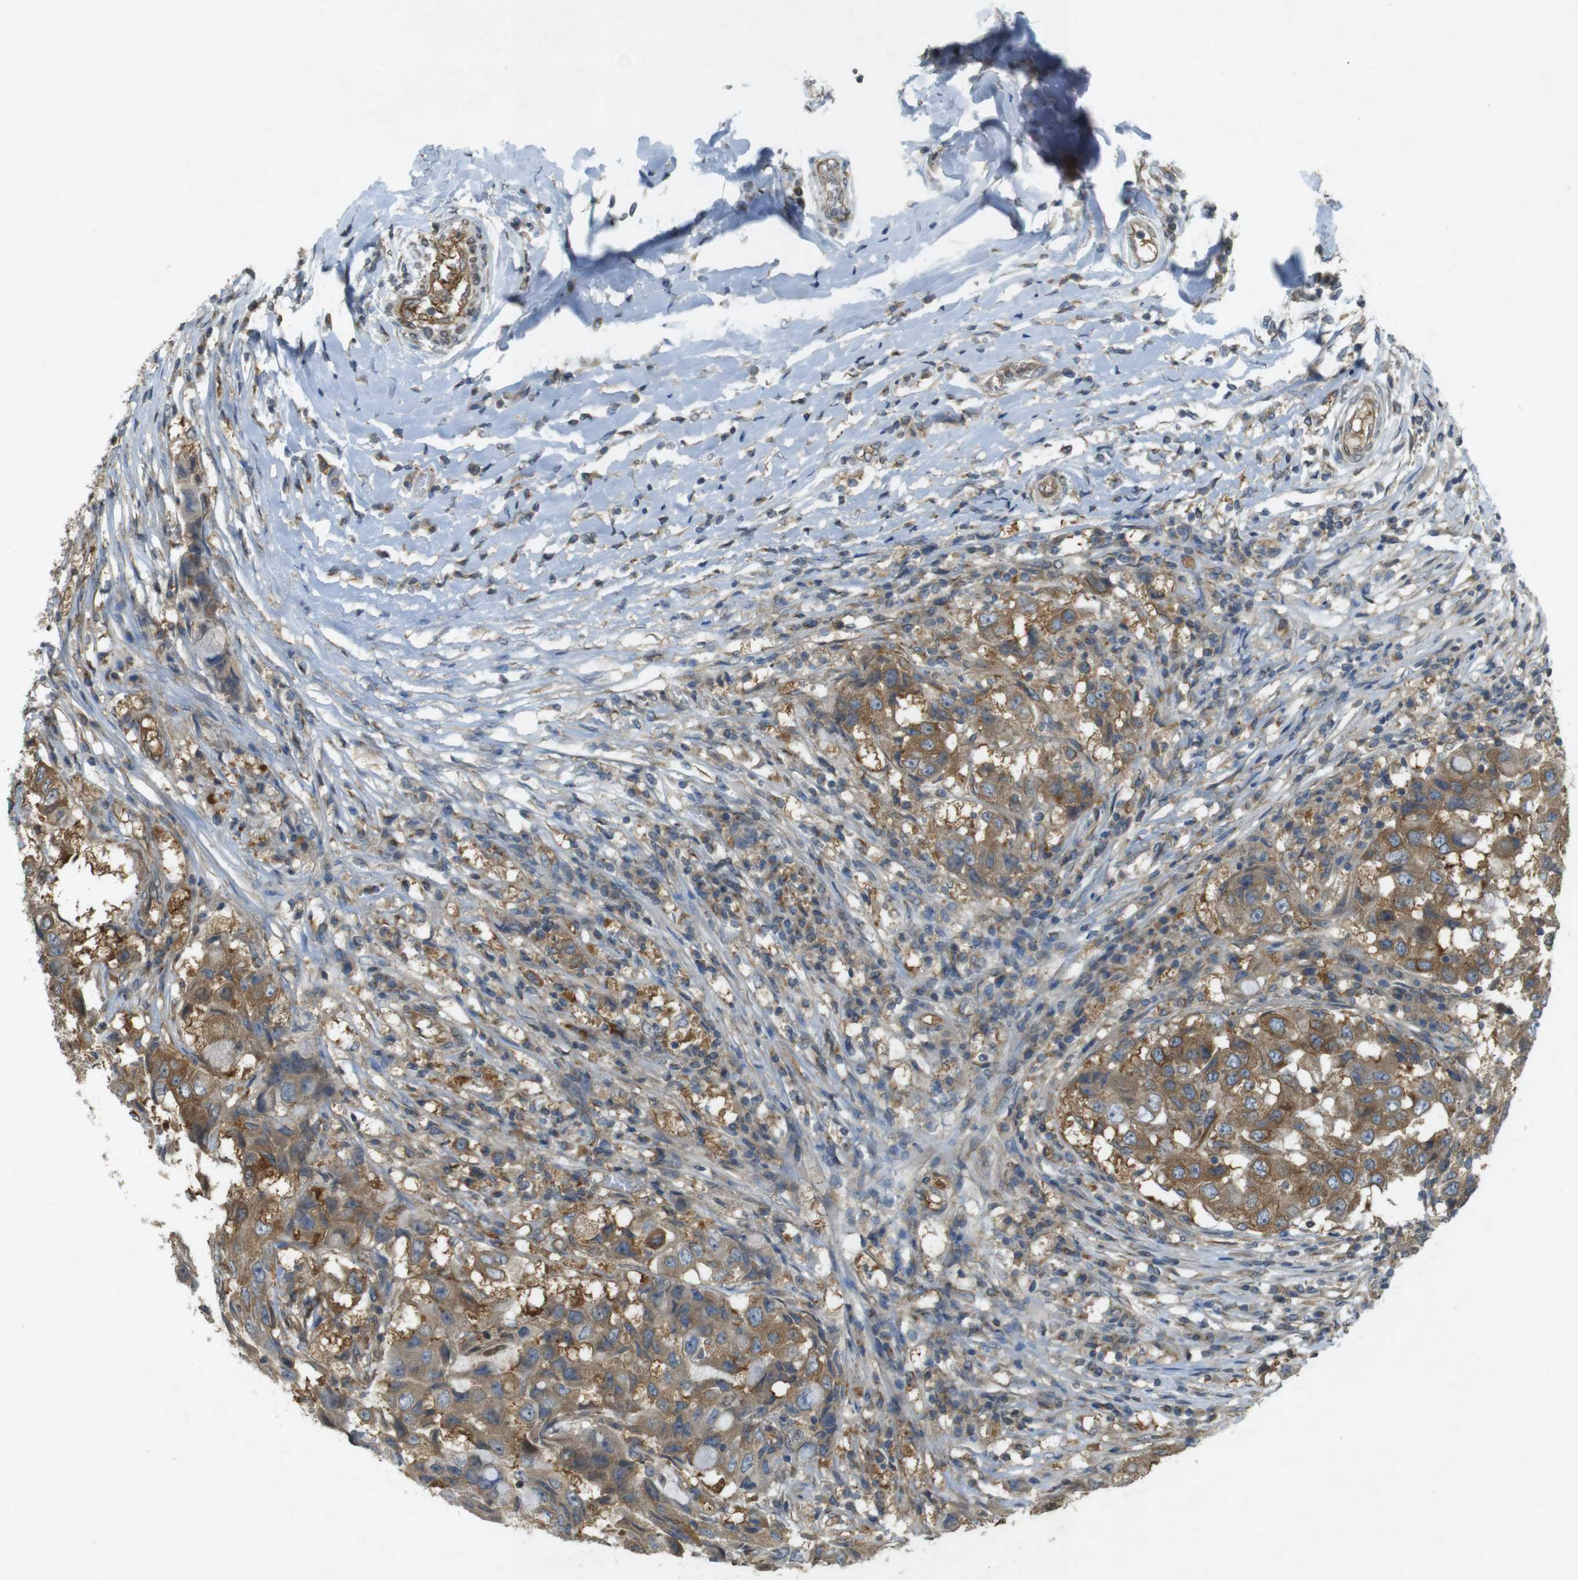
{"staining": {"intensity": "moderate", "quantity": ">75%", "location": "cytoplasmic/membranous"}, "tissue": "breast cancer", "cell_type": "Tumor cells", "image_type": "cancer", "snomed": [{"axis": "morphology", "description": "Duct carcinoma"}, {"axis": "topography", "description": "Breast"}], "caption": "Brown immunohistochemical staining in human infiltrating ductal carcinoma (breast) exhibits moderate cytoplasmic/membranous staining in about >75% of tumor cells.", "gene": "KIF5B", "patient": {"sex": "female", "age": 27}}